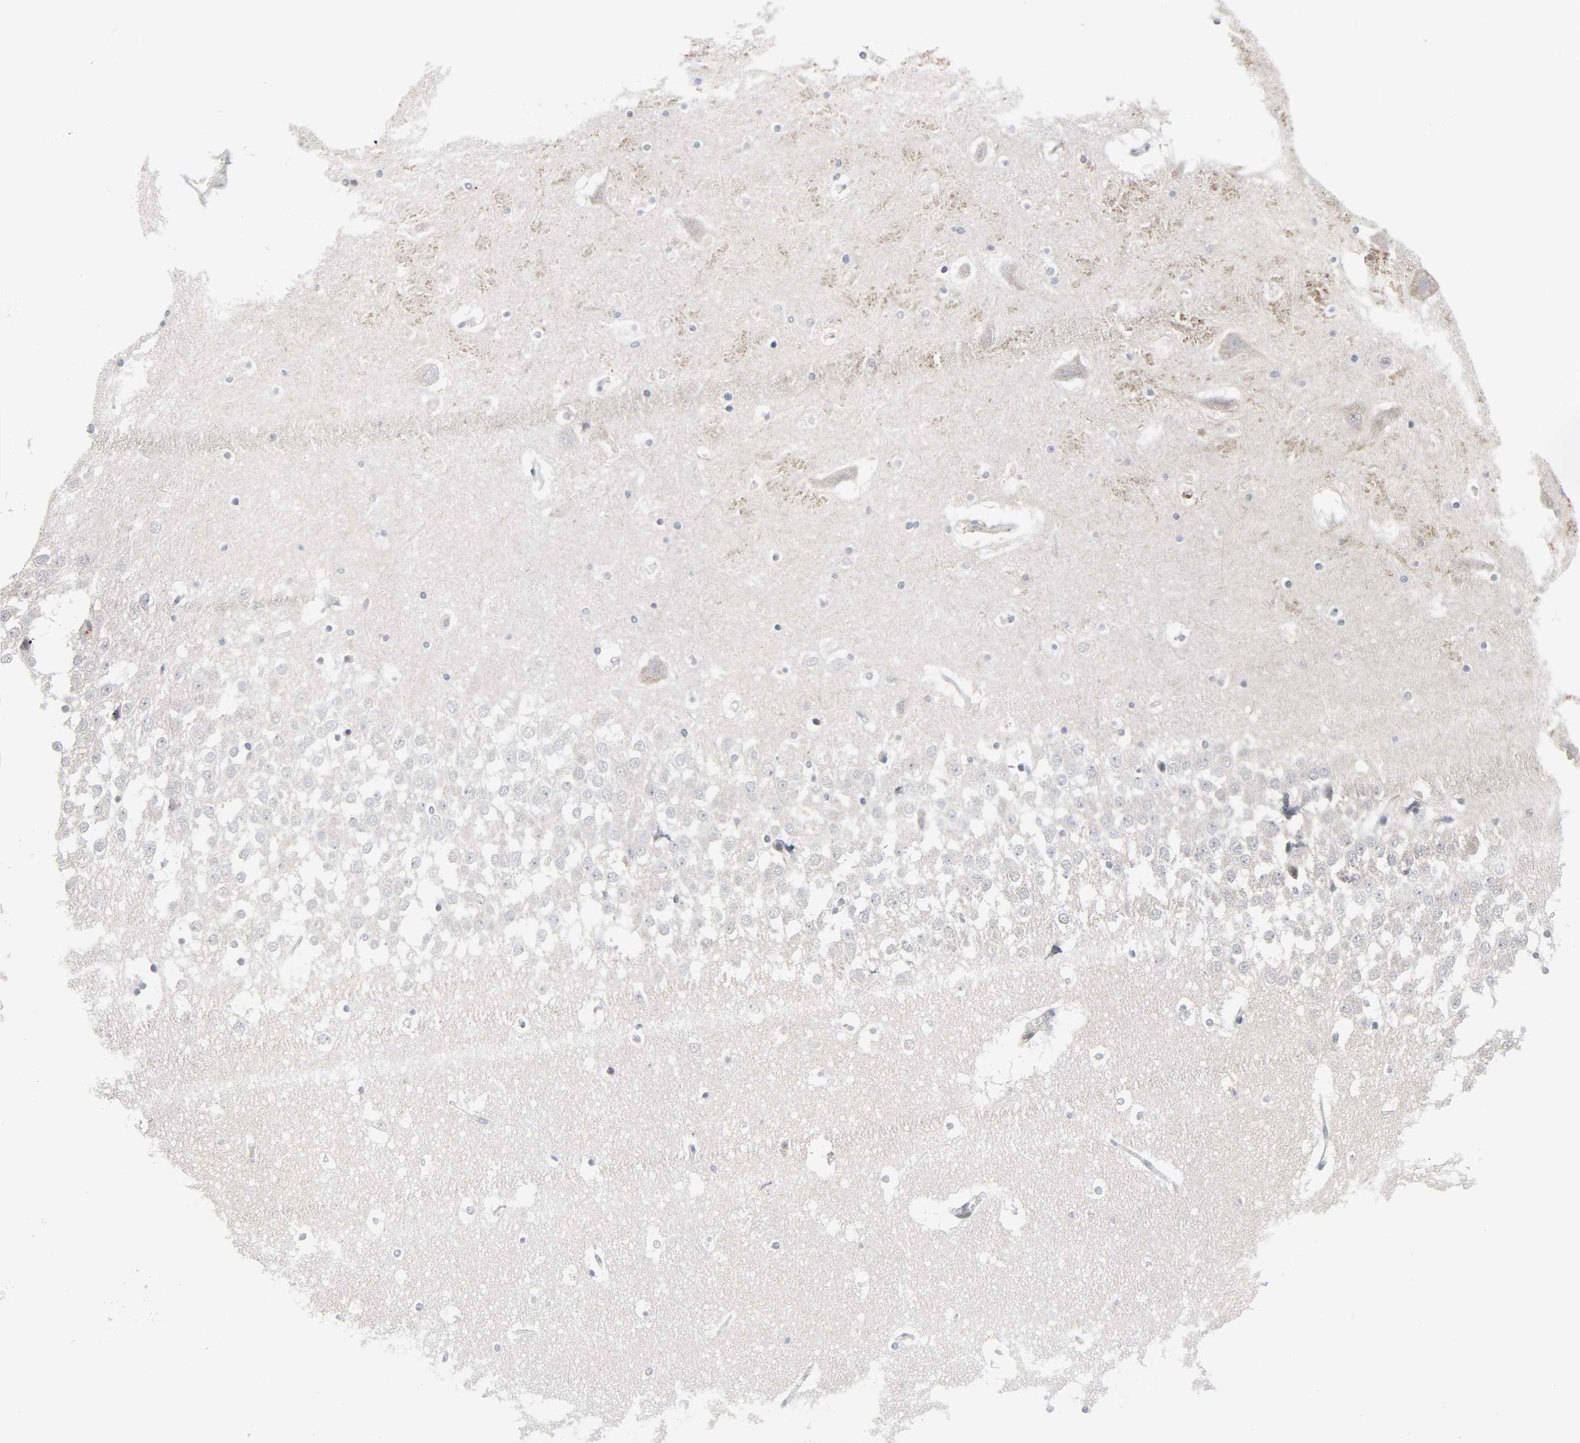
{"staining": {"intensity": "negative", "quantity": "none", "location": "none"}, "tissue": "hippocampus", "cell_type": "Glial cells", "image_type": "normal", "snomed": [{"axis": "morphology", "description": "Normal tissue, NOS"}, {"axis": "topography", "description": "Hippocampus"}], "caption": "Image shows no significant protein staining in glial cells of benign hippocampus. The staining was performed using DAB (3,3'-diaminobenzidine) to visualize the protein expression in brown, while the nuclei were stained in blue with hematoxylin (Magnification: 20x).", "gene": "CLIP1", "patient": {"sex": "male", "age": 45}}